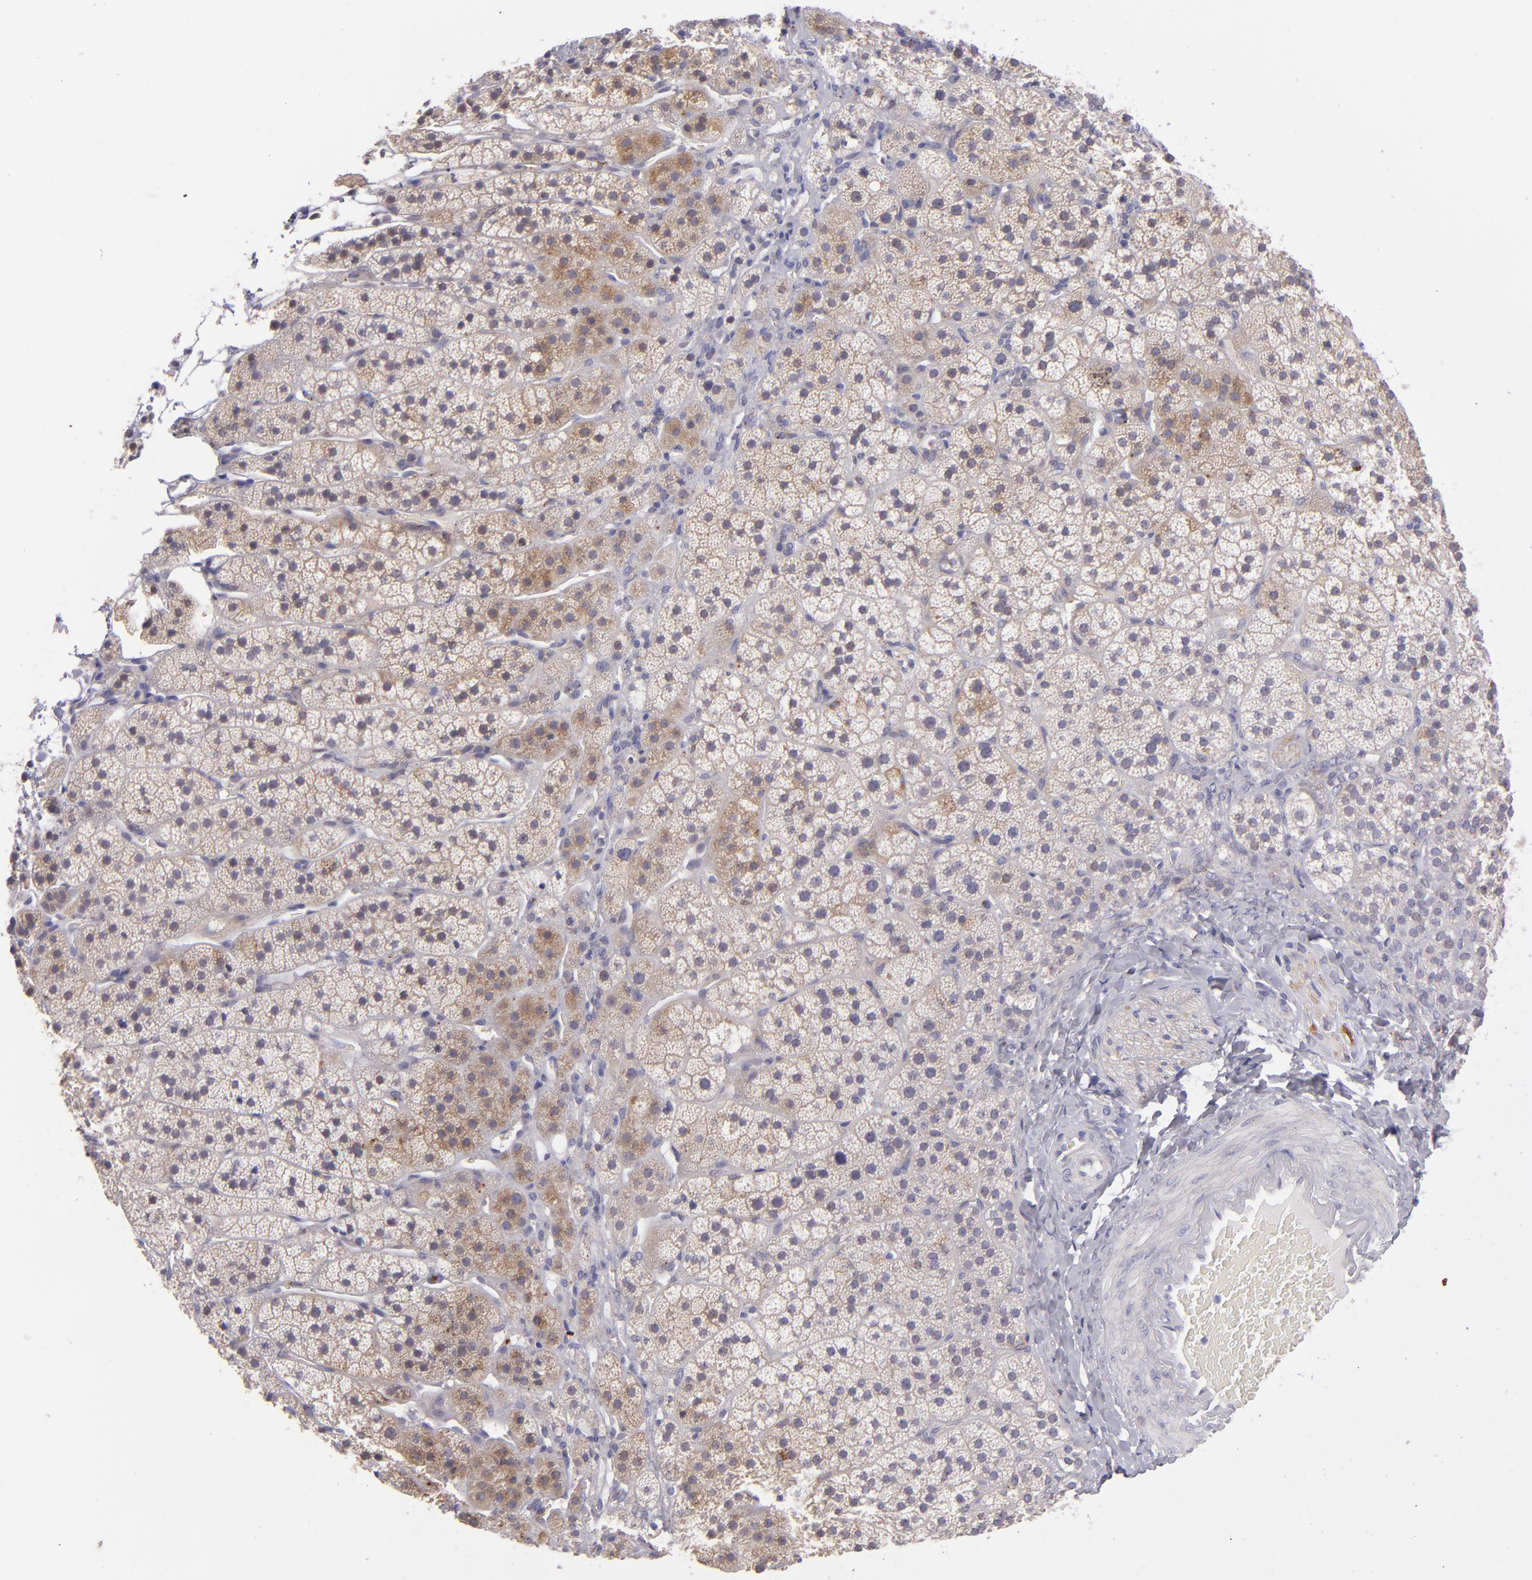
{"staining": {"intensity": "moderate", "quantity": ">75%", "location": "cytoplasmic/membranous"}, "tissue": "adrenal gland", "cell_type": "Glandular cells", "image_type": "normal", "snomed": [{"axis": "morphology", "description": "Normal tissue, NOS"}, {"axis": "topography", "description": "Adrenal gland"}], "caption": "Normal adrenal gland was stained to show a protein in brown. There is medium levels of moderate cytoplasmic/membranous expression in approximately >75% of glandular cells. (brown staining indicates protein expression, while blue staining denotes nuclei).", "gene": "TRAF3", "patient": {"sex": "female", "age": 44}}